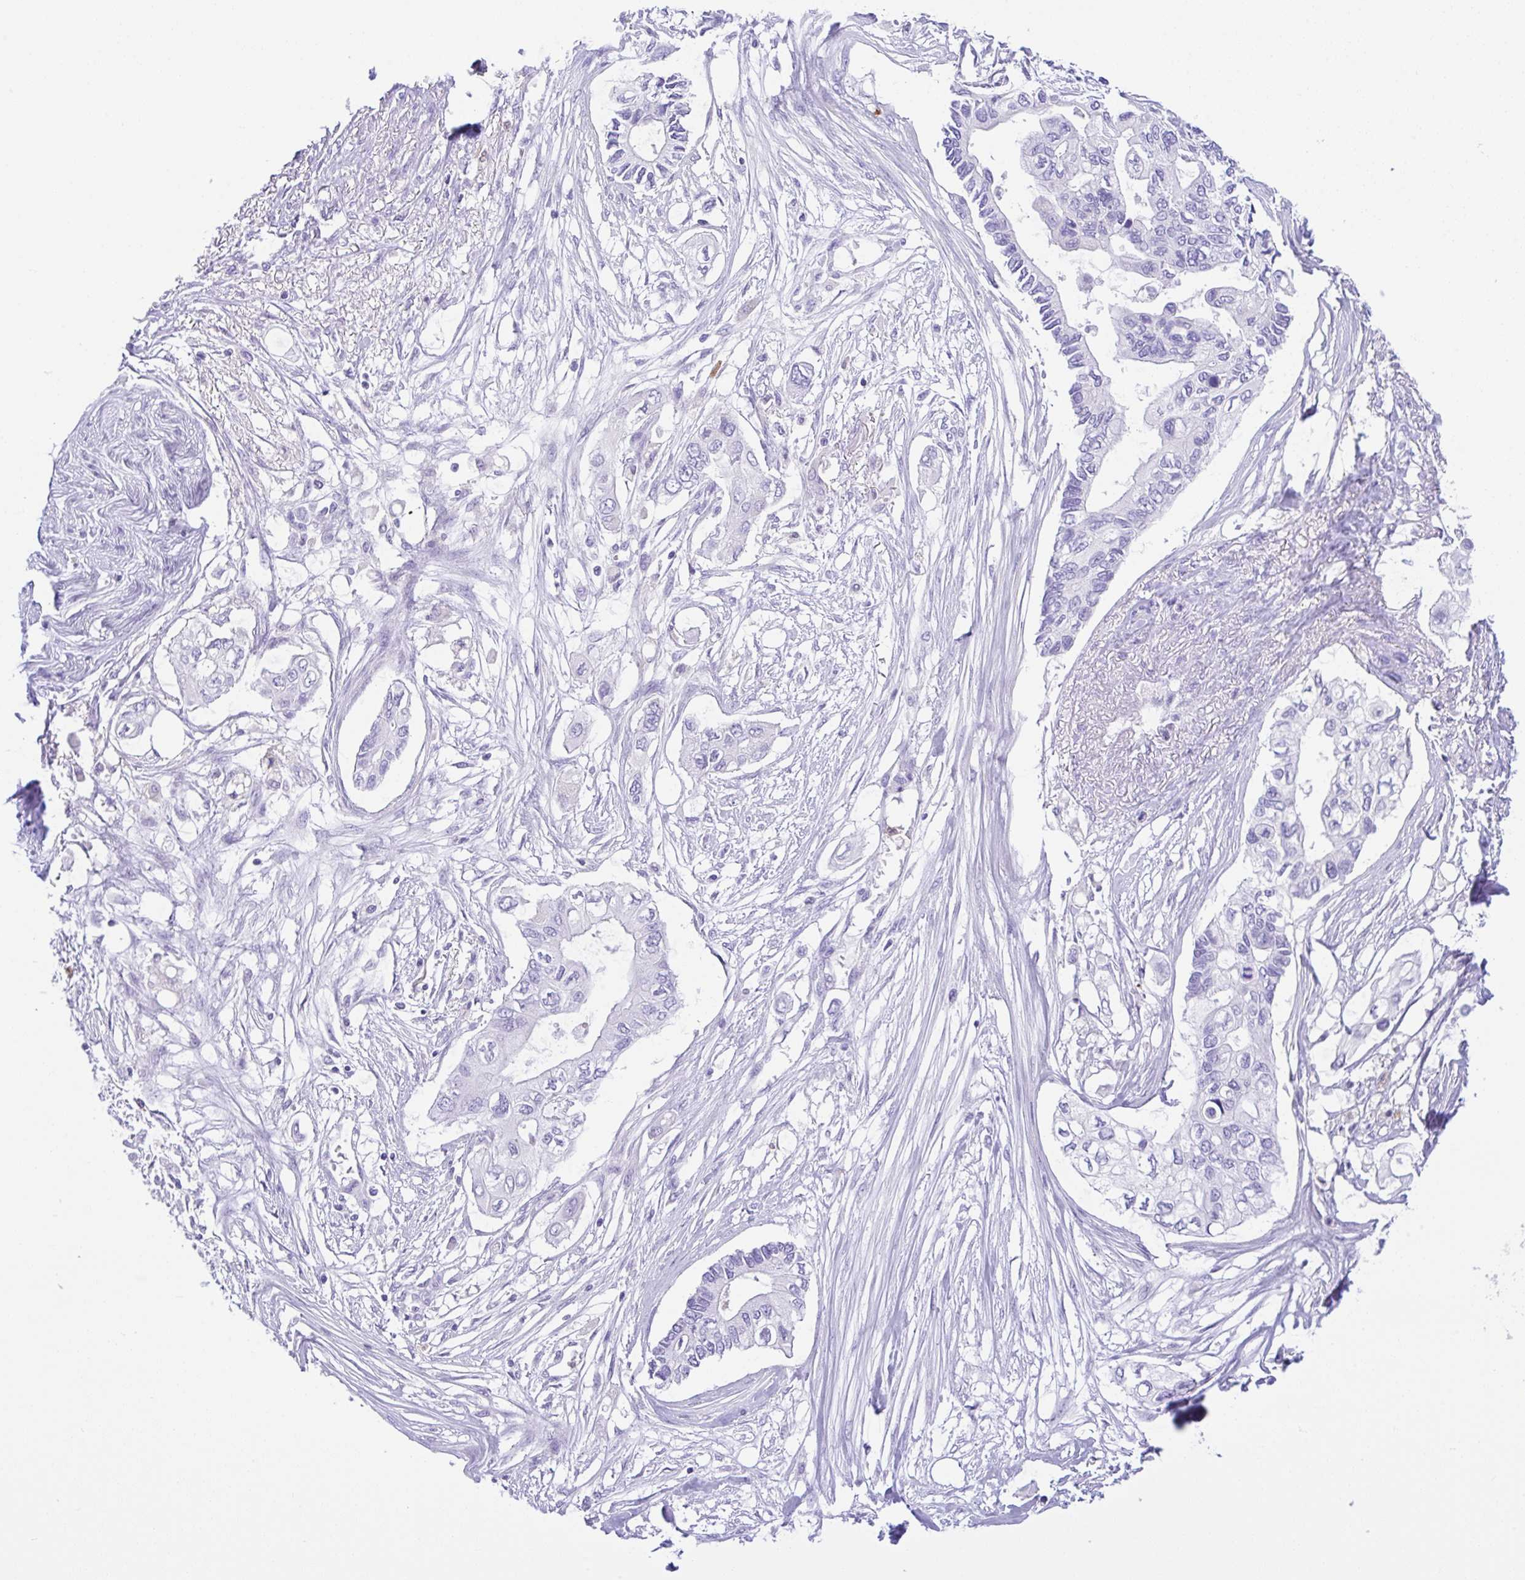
{"staining": {"intensity": "negative", "quantity": "none", "location": "none"}, "tissue": "pancreatic cancer", "cell_type": "Tumor cells", "image_type": "cancer", "snomed": [{"axis": "morphology", "description": "Adenocarcinoma, NOS"}, {"axis": "topography", "description": "Pancreas"}], "caption": "IHC image of pancreatic adenocarcinoma stained for a protein (brown), which exhibits no expression in tumor cells.", "gene": "NCF1", "patient": {"sex": "female", "age": 63}}